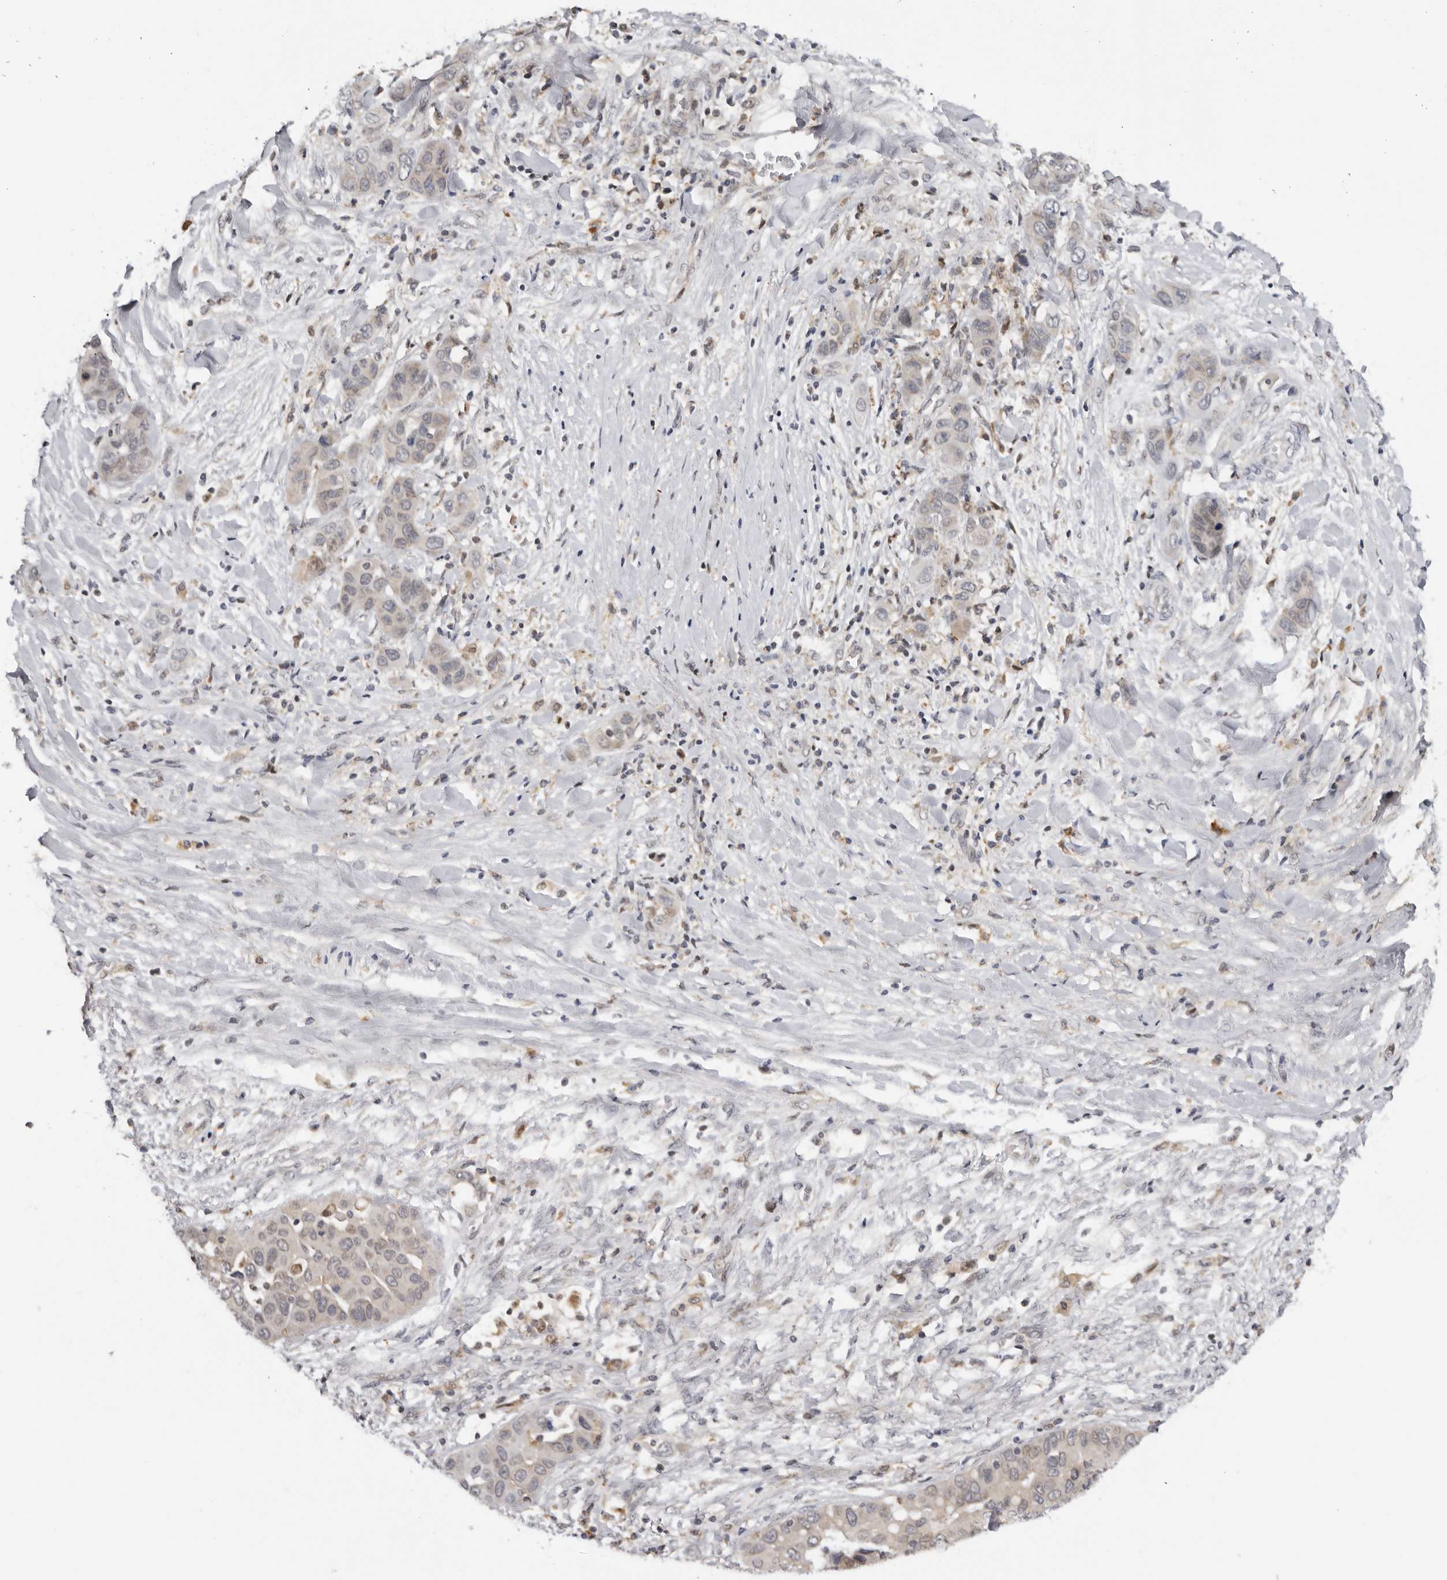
{"staining": {"intensity": "weak", "quantity": "<25%", "location": "cytoplasmic/membranous"}, "tissue": "liver cancer", "cell_type": "Tumor cells", "image_type": "cancer", "snomed": [{"axis": "morphology", "description": "Cholangiocarcinoma"}, {"axis": "topography", "description": "Liver"}], "caption": "A high-resolution histopathology image shows immunohistochemistry staining of liver cholangiocarcinoma, which shows no significant expression in tumor cells.", "gene": "KIF2B", "patient": {"sex": "female", "age": 52}}